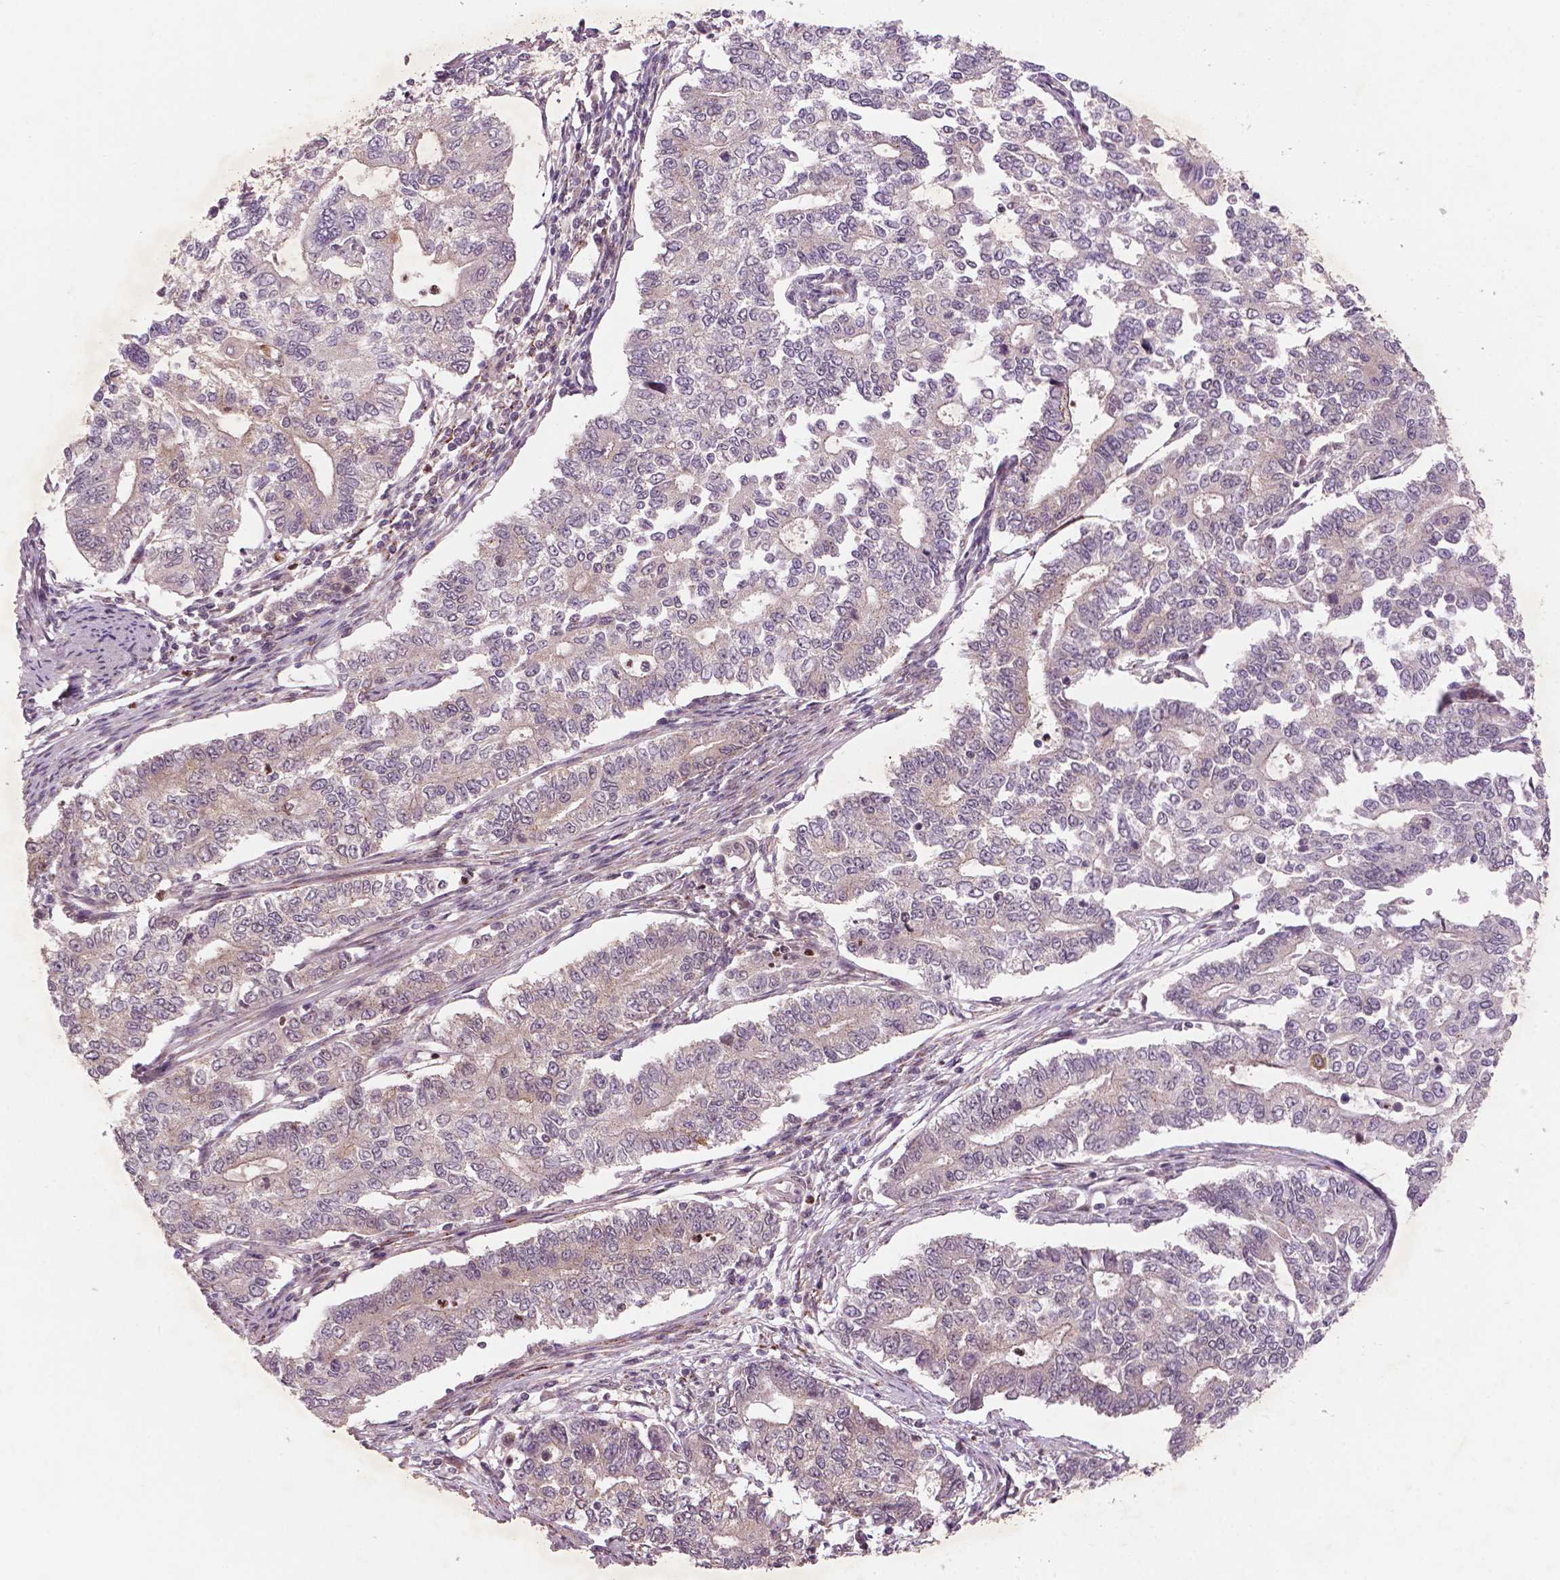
{"staining": {"intensity": "weak", "quantity": "<25%", "location": "cytoplasmic/membranous,nuclear"}, "tissue": "endometrial cancer", "cell_type": "Tumor cells", "image_type": "cancer", "snomed": [{"axis": "morphology", "description": "Adenocarcinoma, NOS"}, {"axis": "topography", "description": "Uterus"}], "caption": "There is no significant positivity in tumor cells of adenocarcinoma (endometrial).", "gene": "NFAT5", "patient": {"sex": "female", "age": 59}}